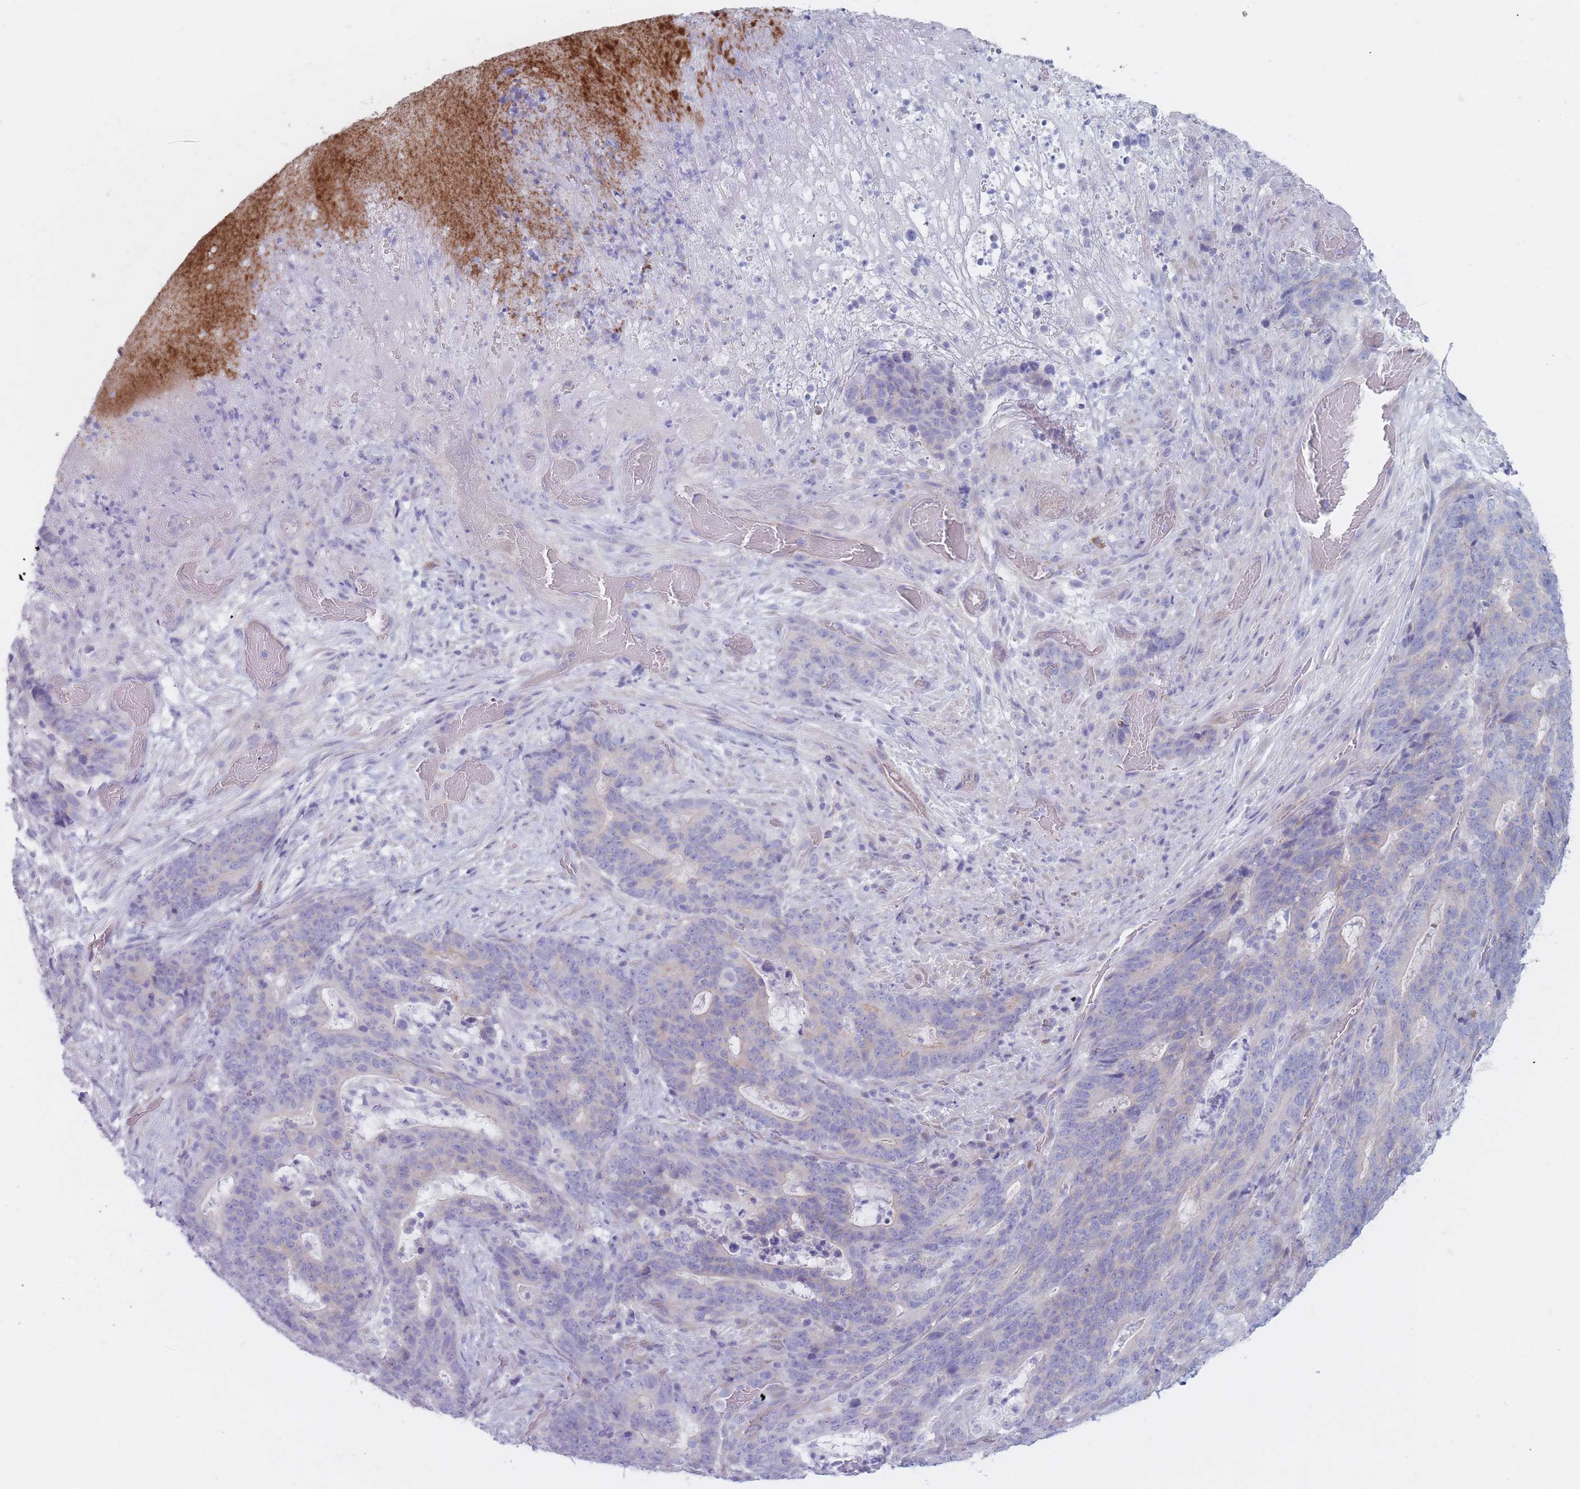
{"staining": {"intensity": "negative", "quantity": "none", "location": "none"}, "tissue": "stomach cancer", "cell_type": "Tumor cells", "image_type": "cancer", "snomed": [{"axis": "morphology", "description": "Normal tissue, NOS"}, {"axis": "morphology", "description": "Adenocarcinoma, NOS"}, {"axis": "topography", "description": "Stomach"}], "caption": "IHC image of neoplastic tissue: stomach adenocarcinoma stained with DAB (3,3'-diaminobenzidine) demonstrates no significant protein expression in tumor cells. (DAB immunohistochemistry (IHC) visualized using brightfield microscopy, high magnification).", "gene": "PLPP1", "patient": {"sex": "female", "age": 64}}